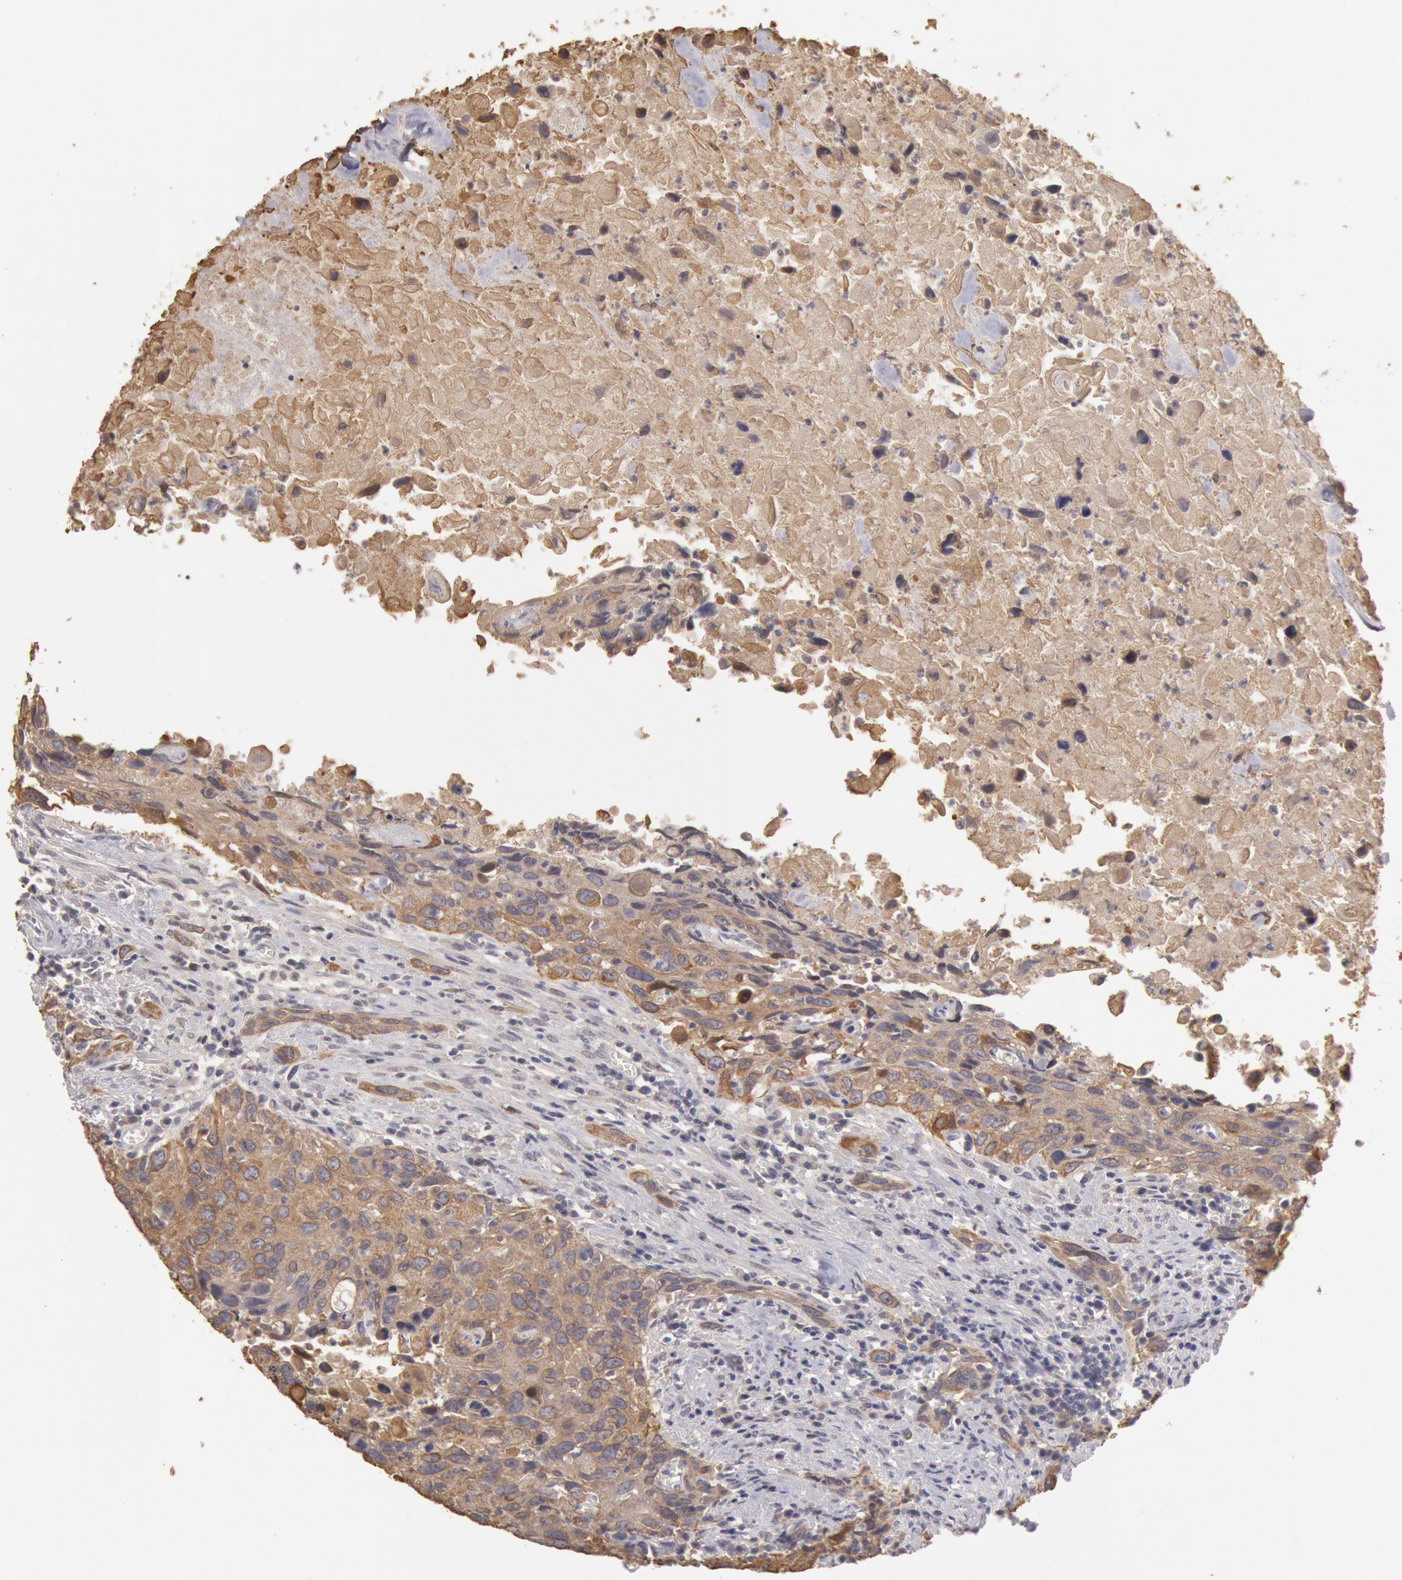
{"staining": {"intensity": "moderate", "quantity": ">75%", "location": "cytoplasmic/membranous"}, "tissue": "urothelial cancer", "cell_type": "Tumor cells", "image_type": "cancer", "snomed": [{"axis": "morphology", "description": "Urothelial carcinoma, High grade"}, {"axis": "topography", "description": "Urinary bladder"}], "caption": "IHC micrograph of neoplastic tissue: high-grade urothelial carcinoma stained using immunohistochemistry (IHC) exhibits medium levels of moderate protein expression localized specifically in the cytoplasmic/membranous of tumor cells, appearing as a cytoplasmic/membranous brown color.", "gene": "ZFP36L1", "patient": {"sex": "male", "age": 71}}